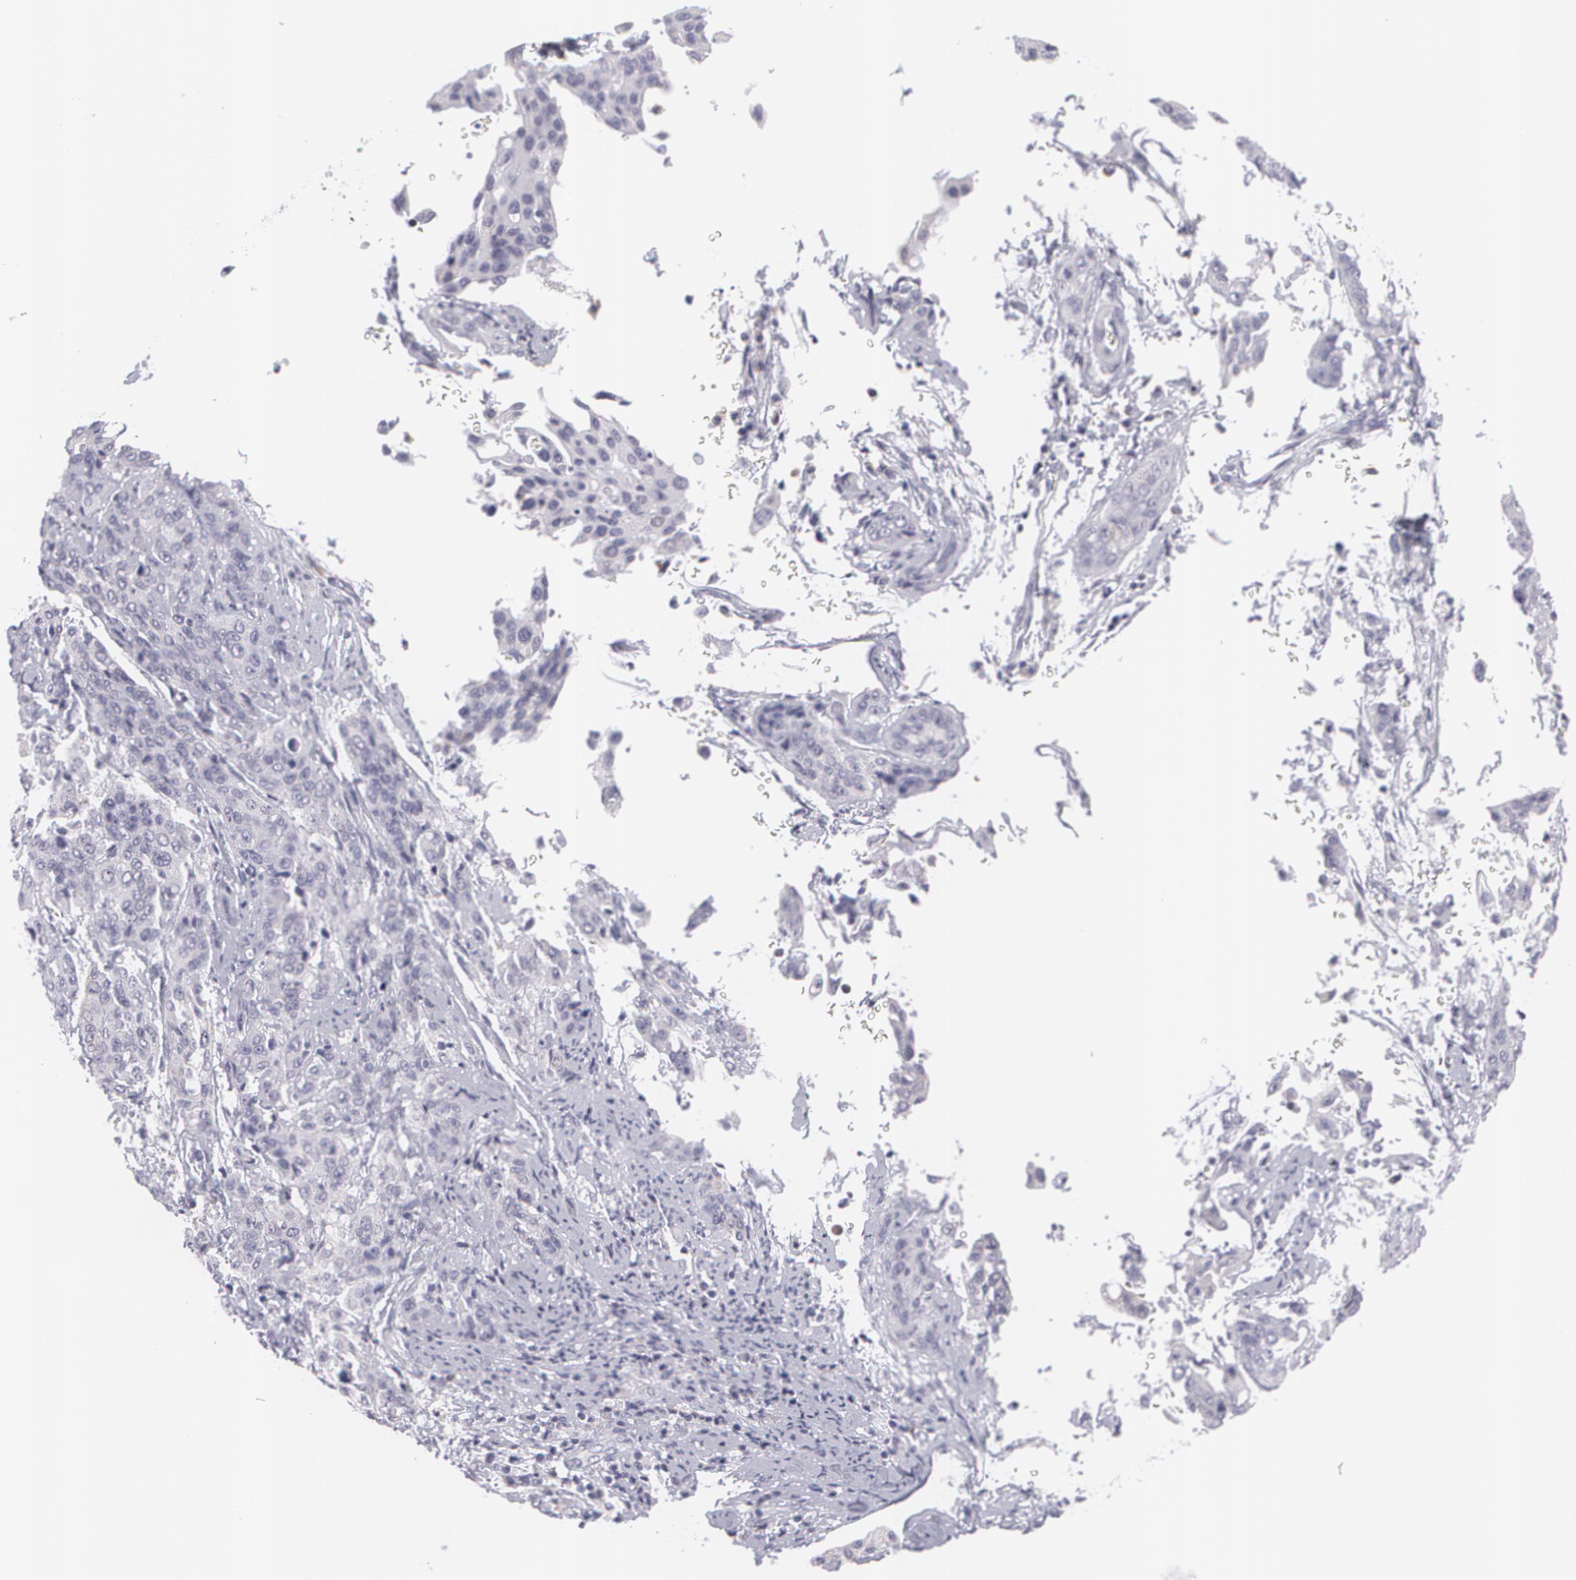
{"staining": {"intensity": "negative", "quantity": "none", "location": "none"}, "tissue": "cervical cancer", "cell_type": "Tumor cells", "image_type": "cancer", "snomed": [{"axis": "morphology", "description": "Squamous cell carcinoma, NOS"}, {"axis": "topography", "description": "Cervix"}], "caption": "Immunohistochemical staining of human cervical cancer demonstrates no significant staining in tumor cells.", "gene": "MBNL3", "patient": {"sex": "female", "age": 41}}